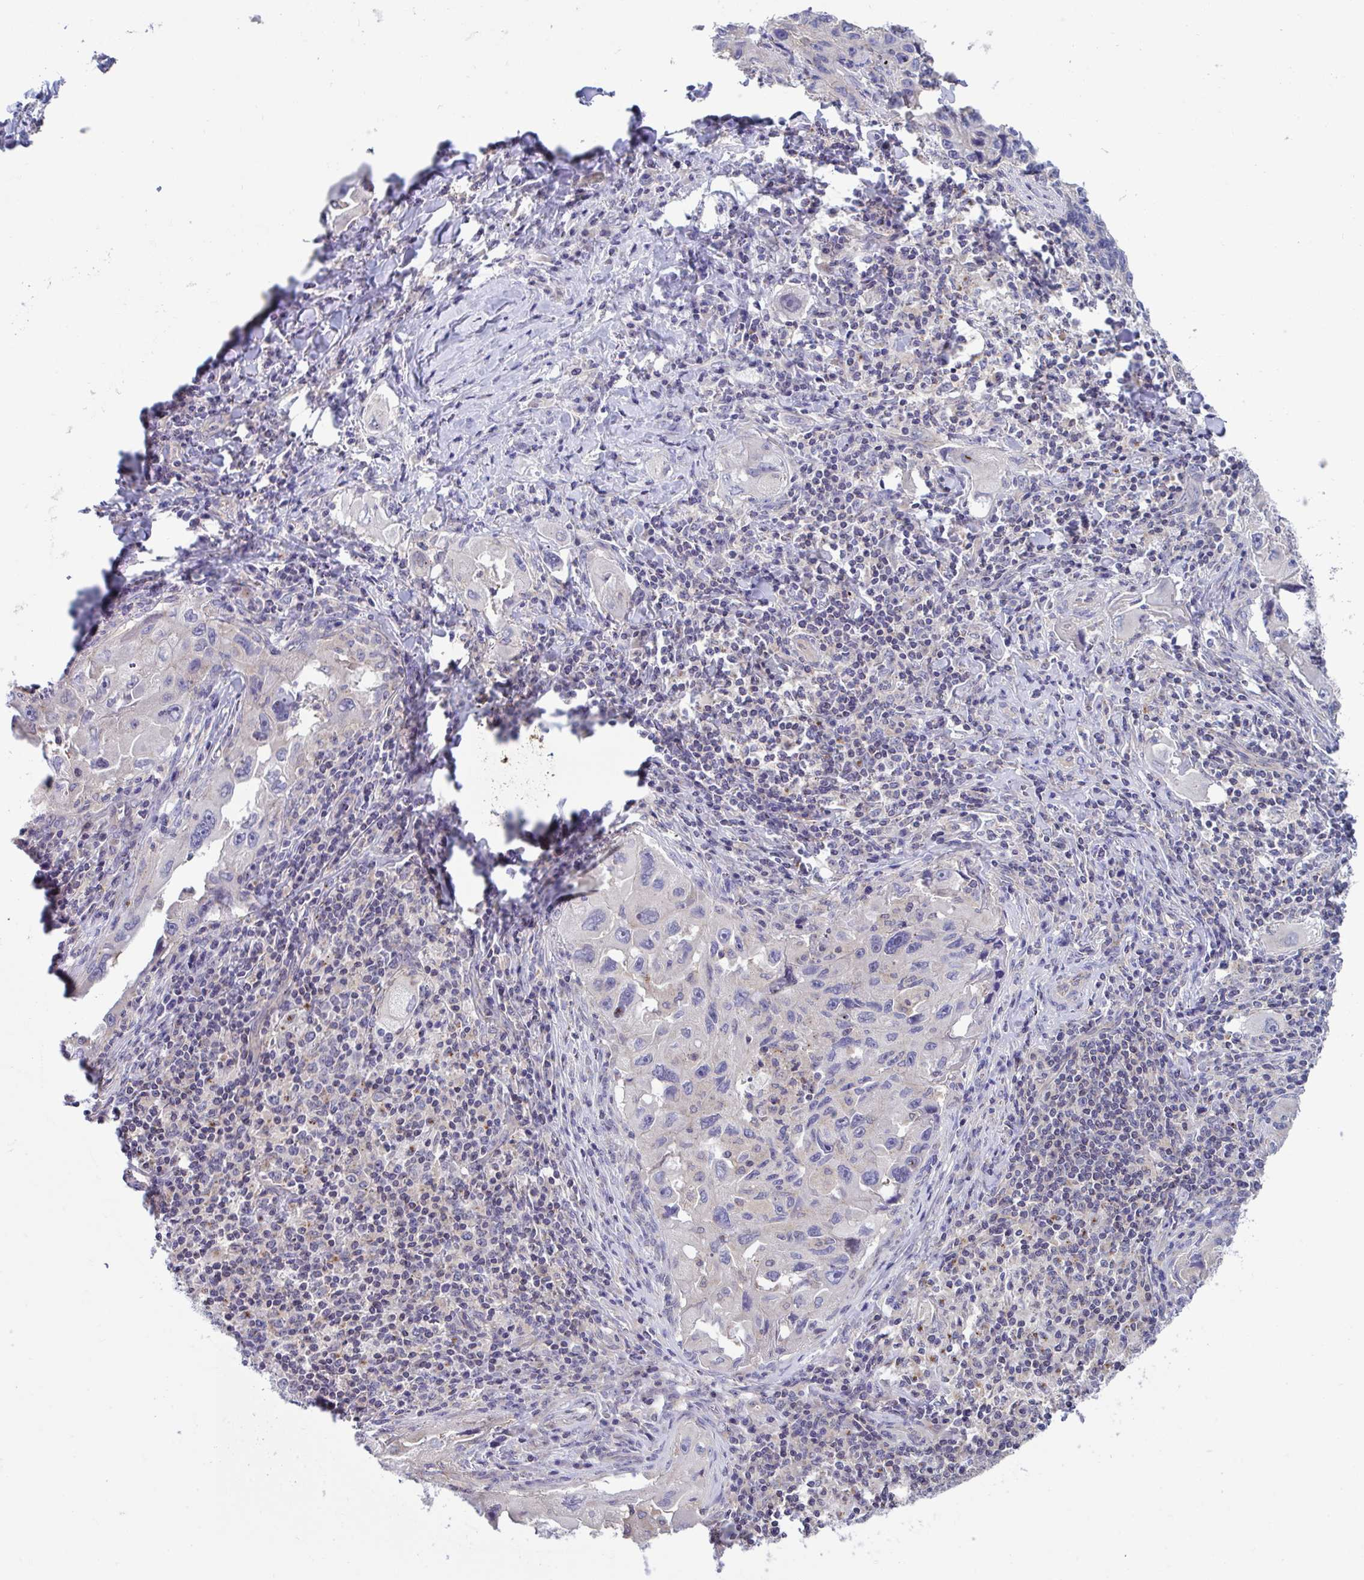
{"staining": {"intensity": "negative", "quantity": "none", "location": "none"}, "tissue": "lung cancer", "cell_type": "Tumor cells", "image_type": "cancer", "snomed": [{"axis": "morphology", "description": "Adenocarcinoma, NOS"}, {"axis": "topography", "description": "Lung"}], "caption": "DAB (3,3'-diaminobenzidine) immunohistochemical staining of lung cancer demonstrates no significant positivity in tumor cells.", "gene": "IST1", "patient": {"sex": "female", "age": 73}}